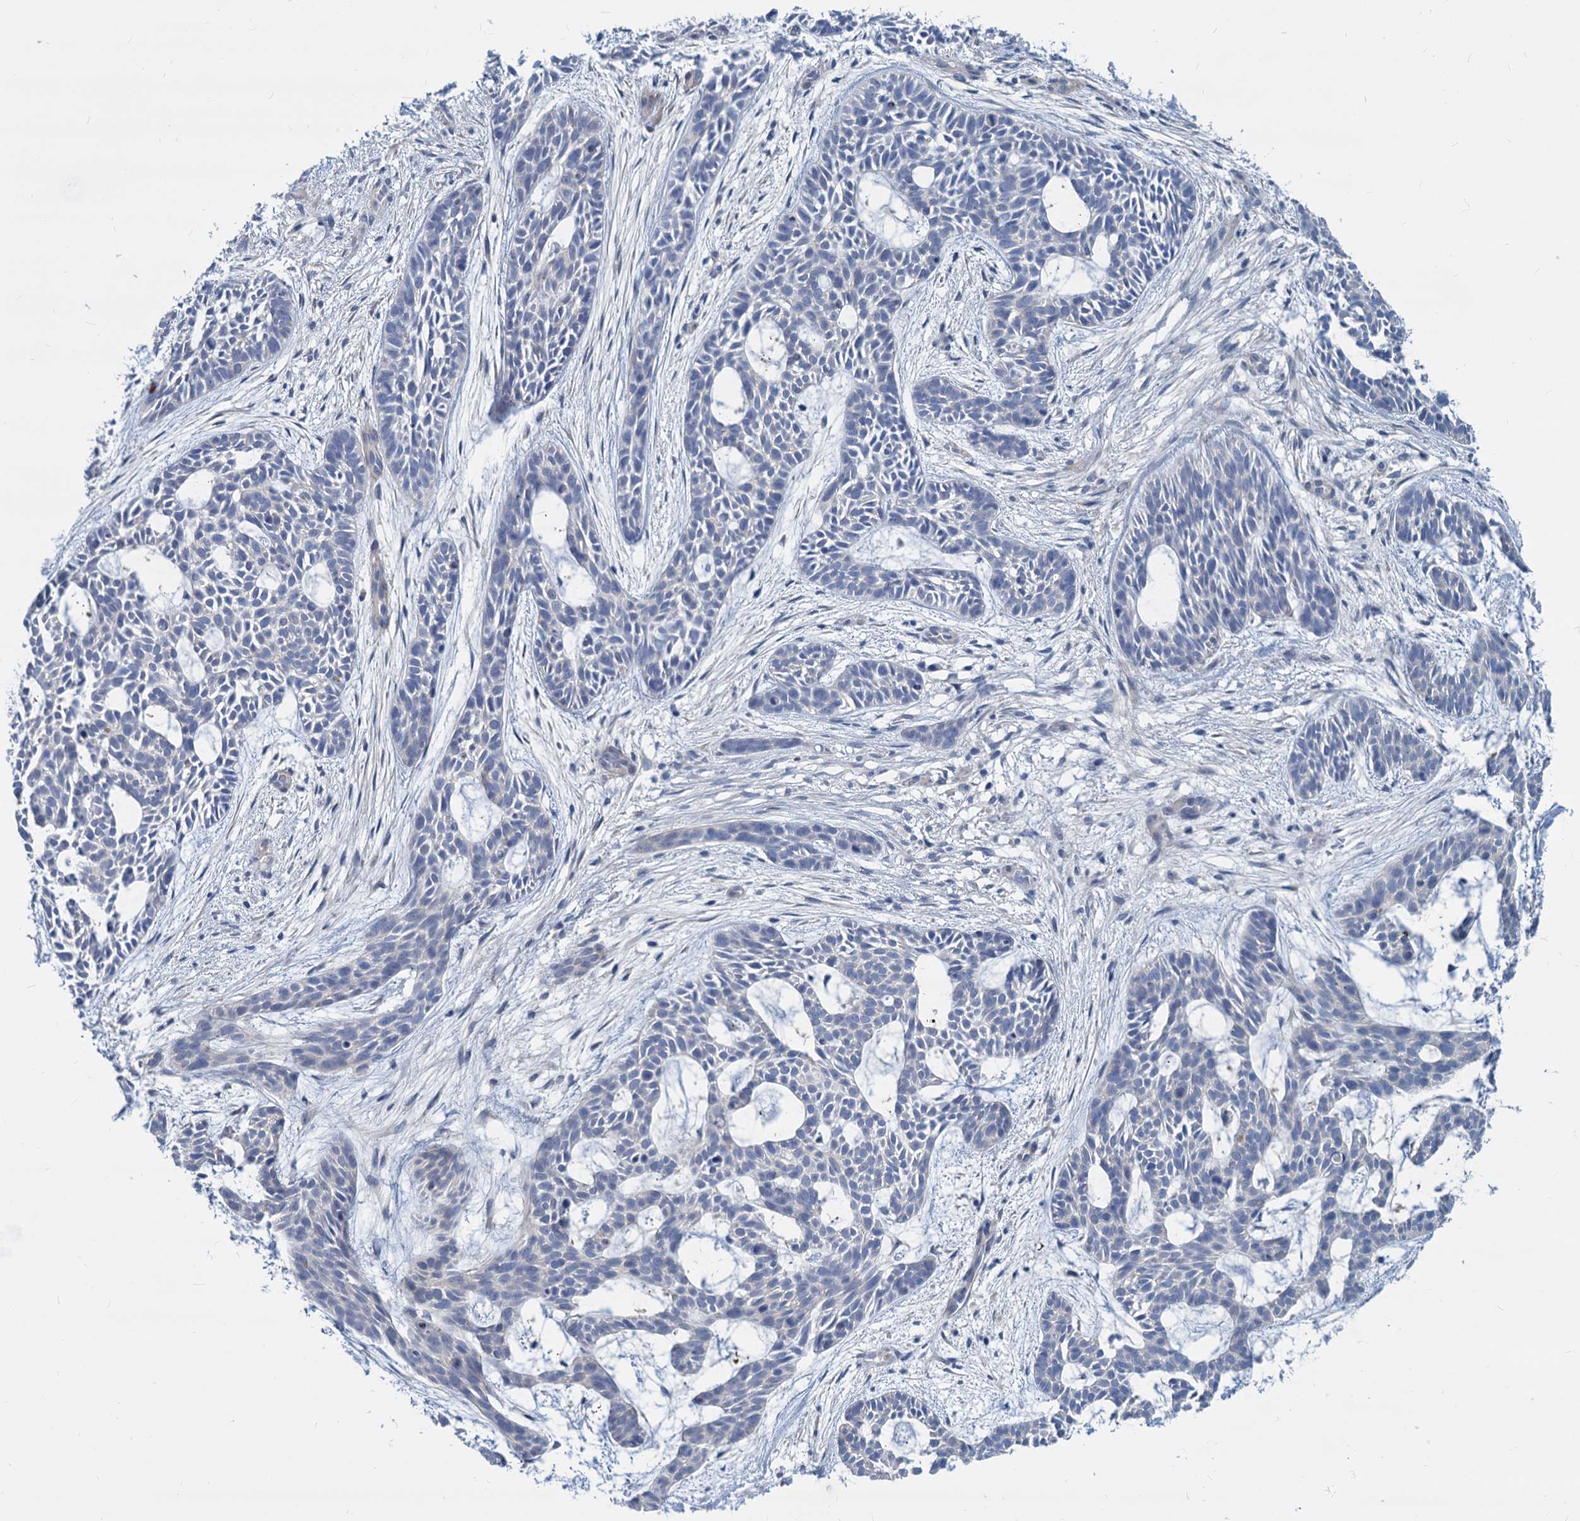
{"staining": {"intensity": "negative", "quantity": "none", "location": "none"}, "tissue": "skin cancer", "cell_type": "Tumor cells", "image_type": "cancer", "snomed": [{"axis": "morphology", "description": "Basal cell carcinoma"}, {"axis": "topography", "description": "Skin"}], "caption": "Tumor cells show no significant expression in skin cancer.", "gene": "GSTM3", "patient": {"sex": "male", "age": 89}}